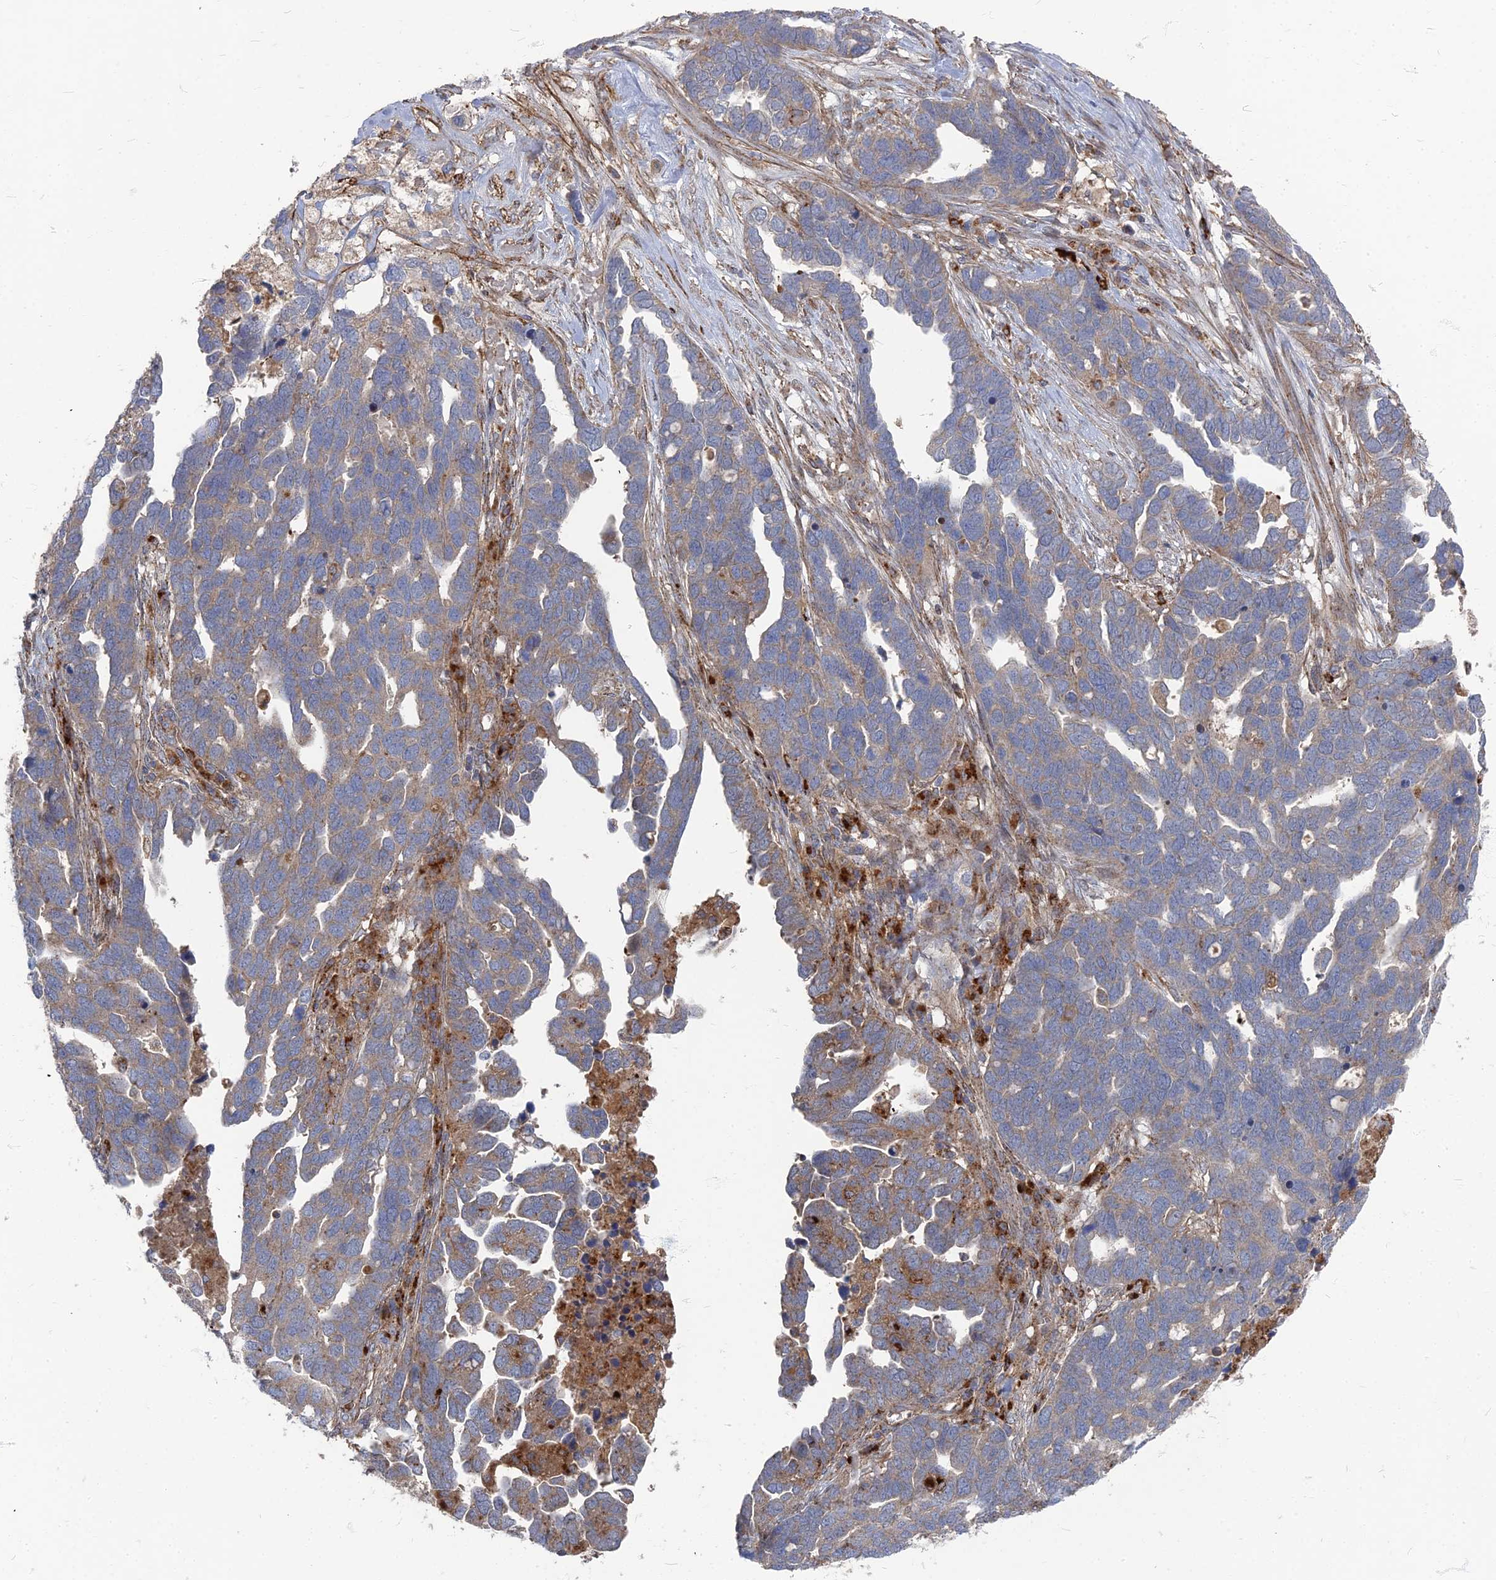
{"staining": {"intensity": "weak", "quantity": "<25%", "location": "cytoplasmic/membranous"}, "tissue": "ovarian cancer", "cell_type": "Tumor cells", "image_type": "cancer", "snomed": [{"axis": "morphology", "description": "Cystadenocarcinoma, serous, NOS"}, {"axis": "topography", "description": "Ovary"}], "caption": "DAB (3,3'-diaminobenzidine) immunohistochemical staining of human ovarian cancer (serous cystadenocarcinoma) exhibits no significant expression in tumor cells.", "gene": "PPCDC", "patient": {"sex": "female", "age": 54}}